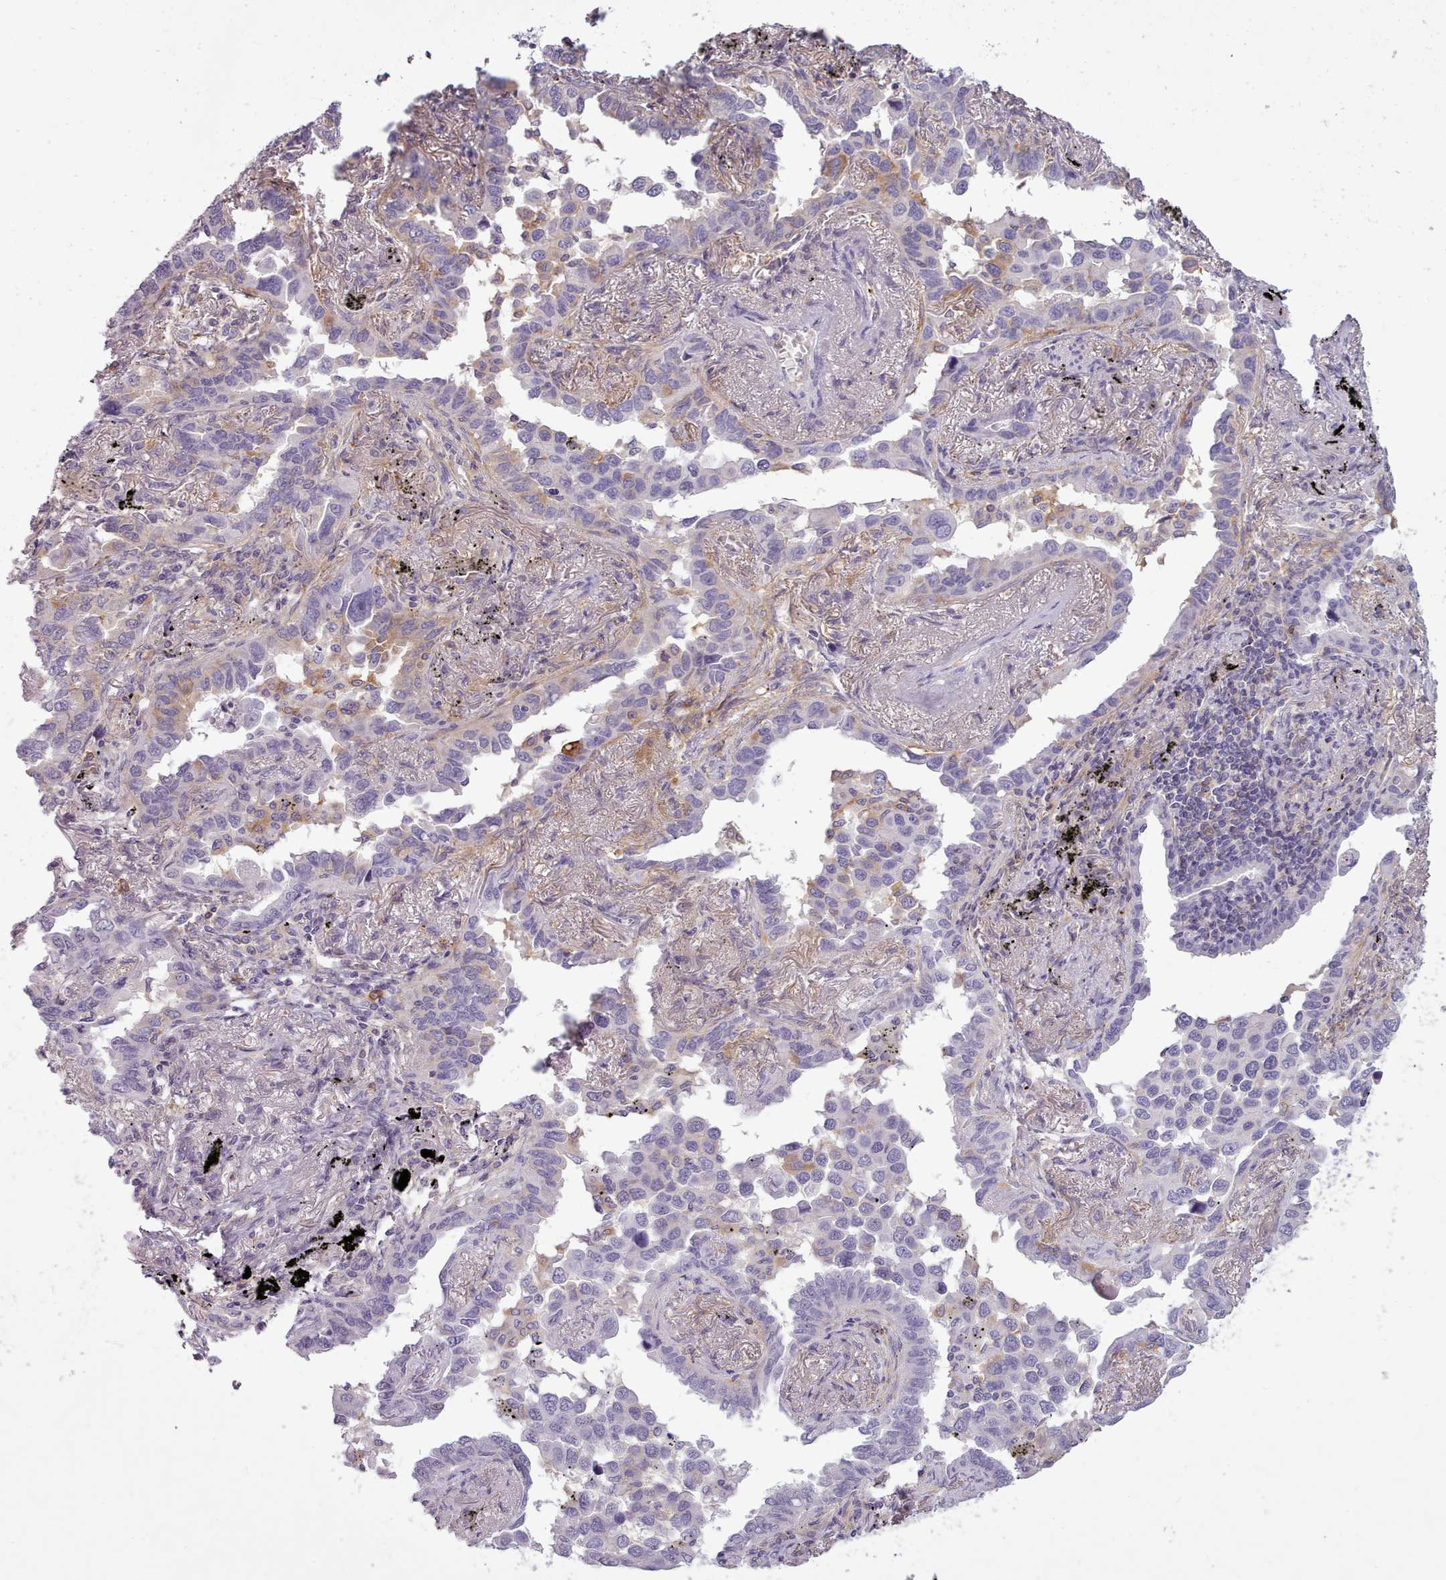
{"staining": {"intensity": "moderate", "quantity": "<25%", "location": "cytoplasmic/membranous"}, "tissue": "lung cancer", "cell_type": "Tumor cells", "image_type": "cancer", "snomed": [{"axis": "morphology", "description": "Adenocarcinoma, NOS"}, {"axis": "topography", "description": "Lung"}], "caption": "A brown stain highlights moderate cytoplasmic/membranous staining of a protein in lung cancer (adenocarcinoma) tumor cells. The protein of interest is shown in brown color, while the nuclei are stained blue.", "gene": "NDST2", "patient": {"sex": "male", "age": 67}}